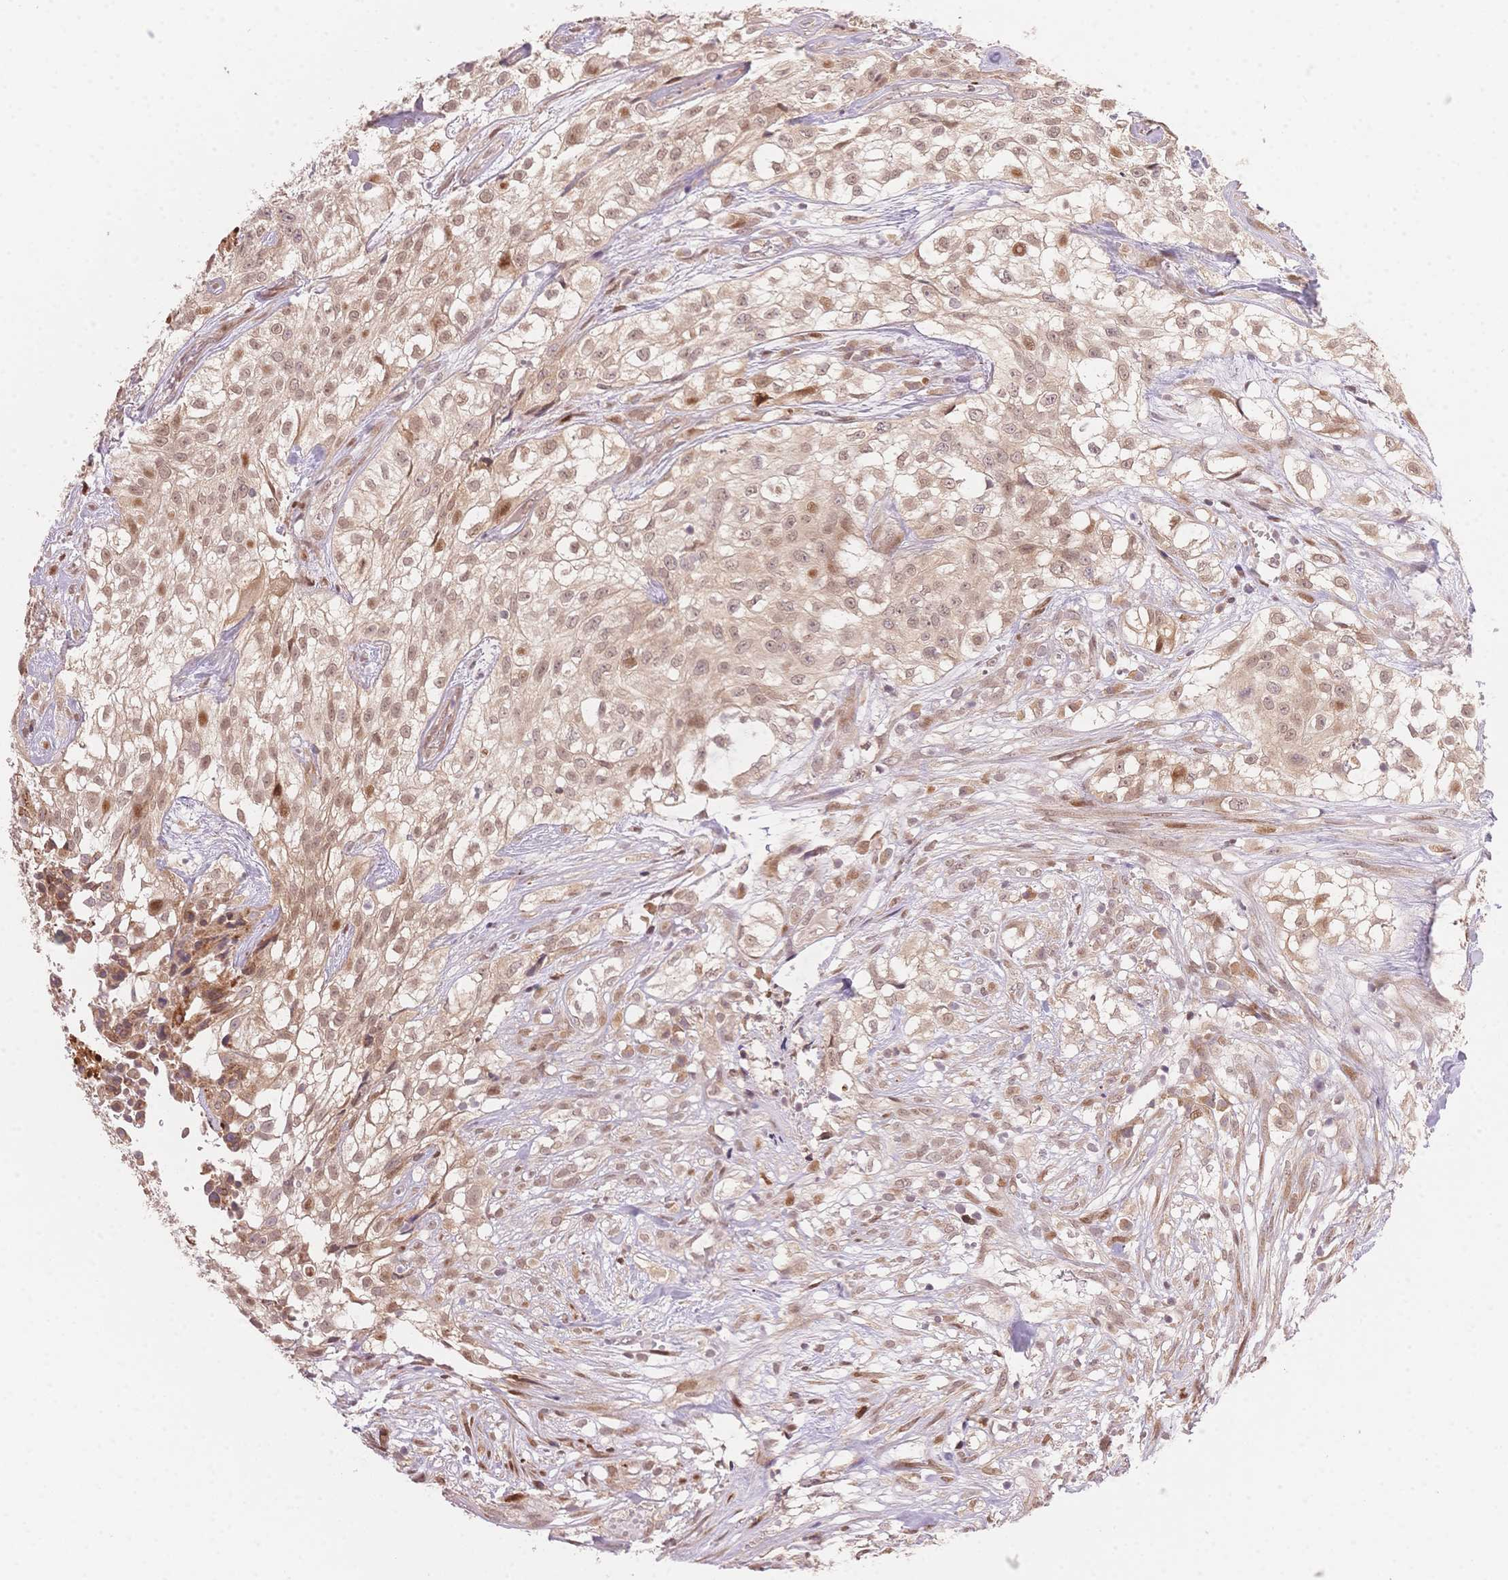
{"staining": {"intensity": "moderate", "quantity": ">75%", "location": "nuclear"}, "tissue": "urothelial cancer", "cell_type": "Tumor cells", "image_type": "cancer", "snomed": [{"axis": "morphology", "description": "Urothelial carcinoma, High grade"}, {"axis": "topography", "description": "Urinary bladder"}], "caption": "Urothelial cancer stained for a protein reveals moderate nuclear positivity in tumor cells. The protein of interest is shown in brown color, while the nuclei are stained blue.", "gene": "STK39", "patient": {"sex": "male", "age": 56}}